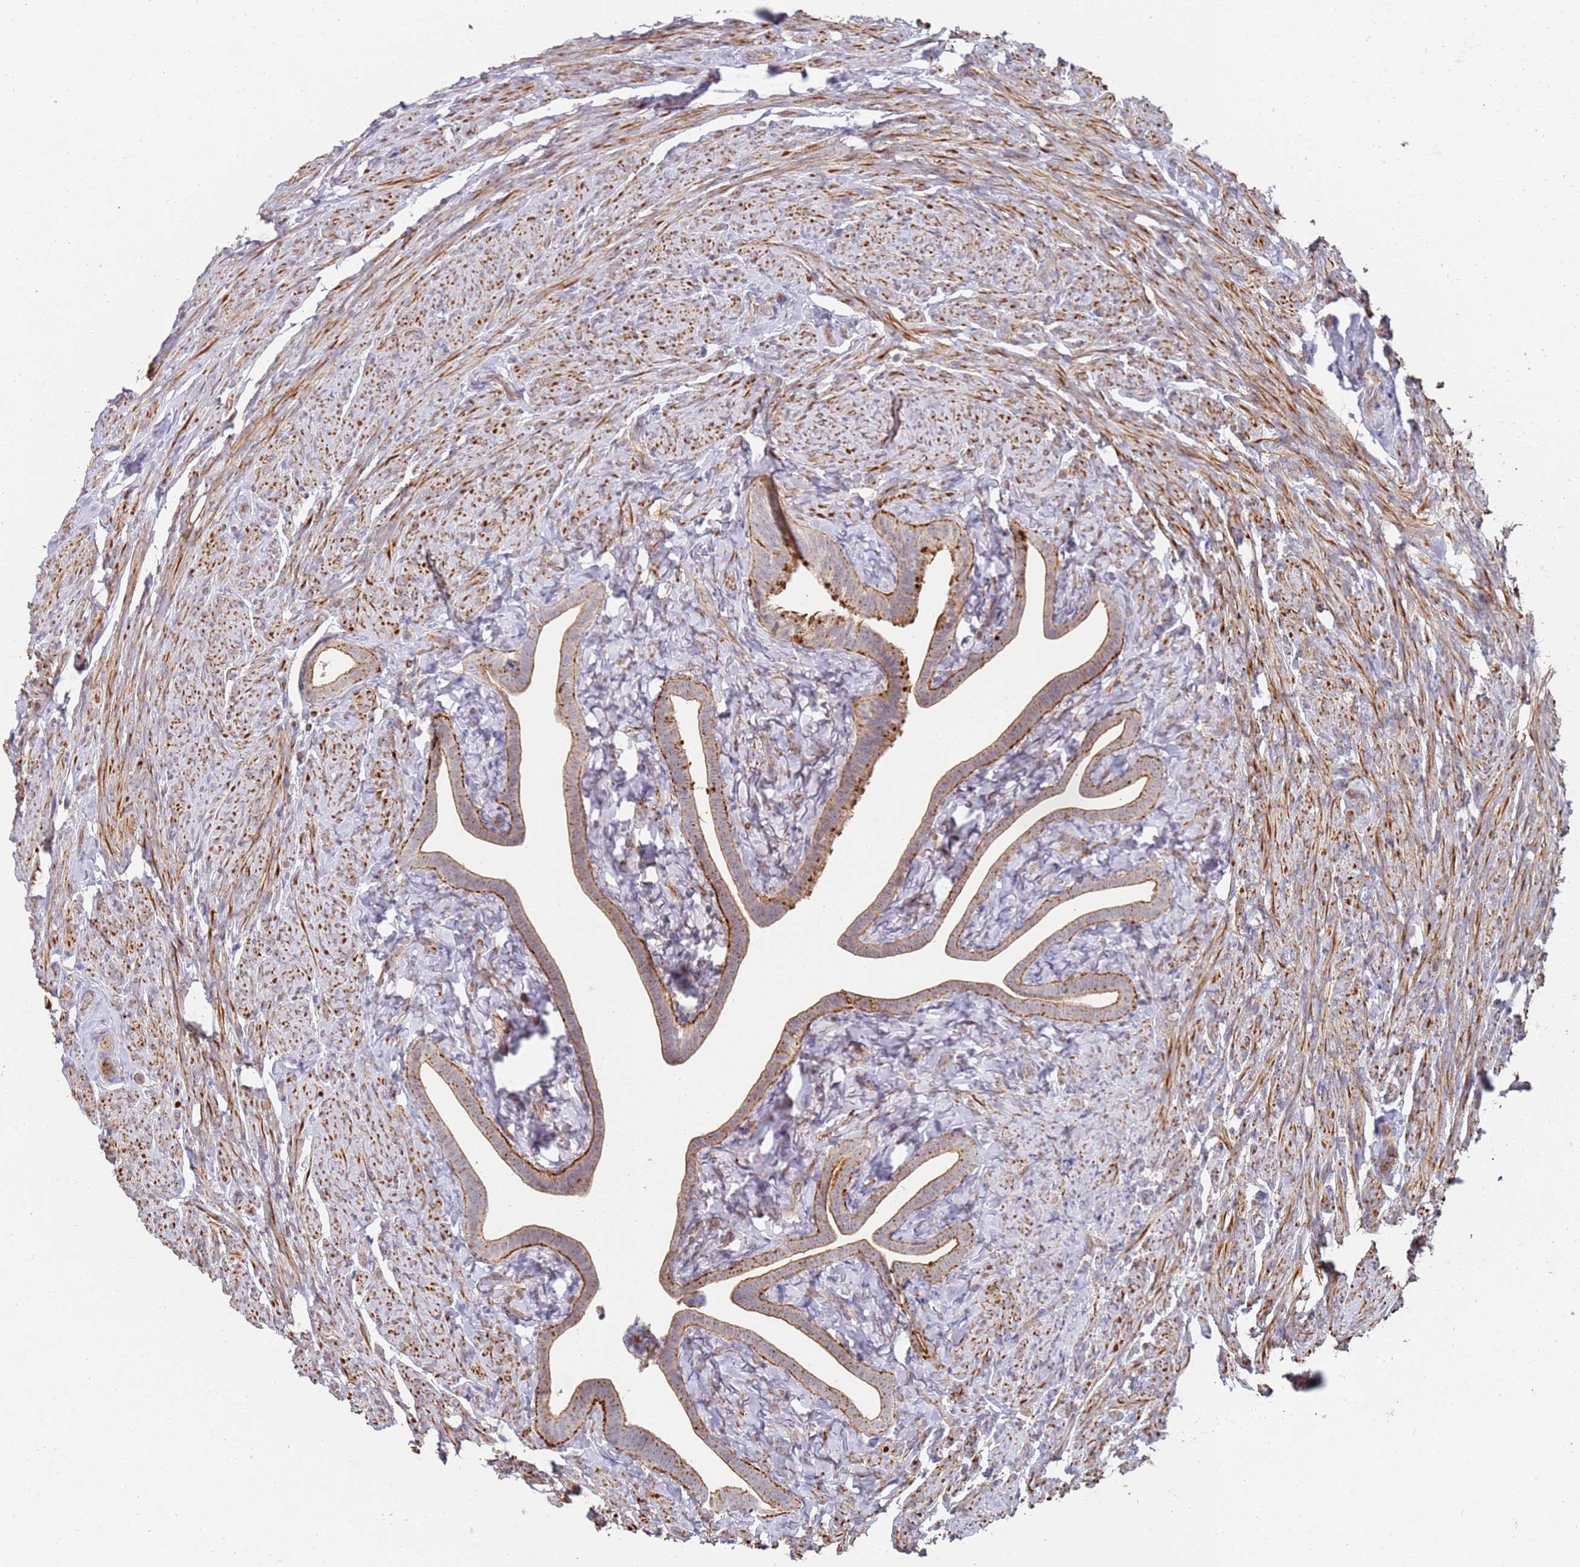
{"staining": {"intensity": "moderate", "quantity": ">75%", "location": "cytoplasmic/membranous"}, "tissue": "fallopian tube", "cell_type": "Glandular cells", "image_type": "normal", "snomed": [{"axis": "morphology", "description": "Normal tissue, NOS"}, {"axis": "topography", "description": "Fallopian tube"}], "caption": "A high-resolution histopathology image shows immunohistochemistry (IHC) staining of unremarkable fallopian tube, which shows moderate cytoplasmic/membranous staining in about >75% of glandular cells. Ihc stains the protein of interest in brown and the nuclei are stained blue.", "gene": "ABCB6", "patient": {"sex": "female", "age": 69}}